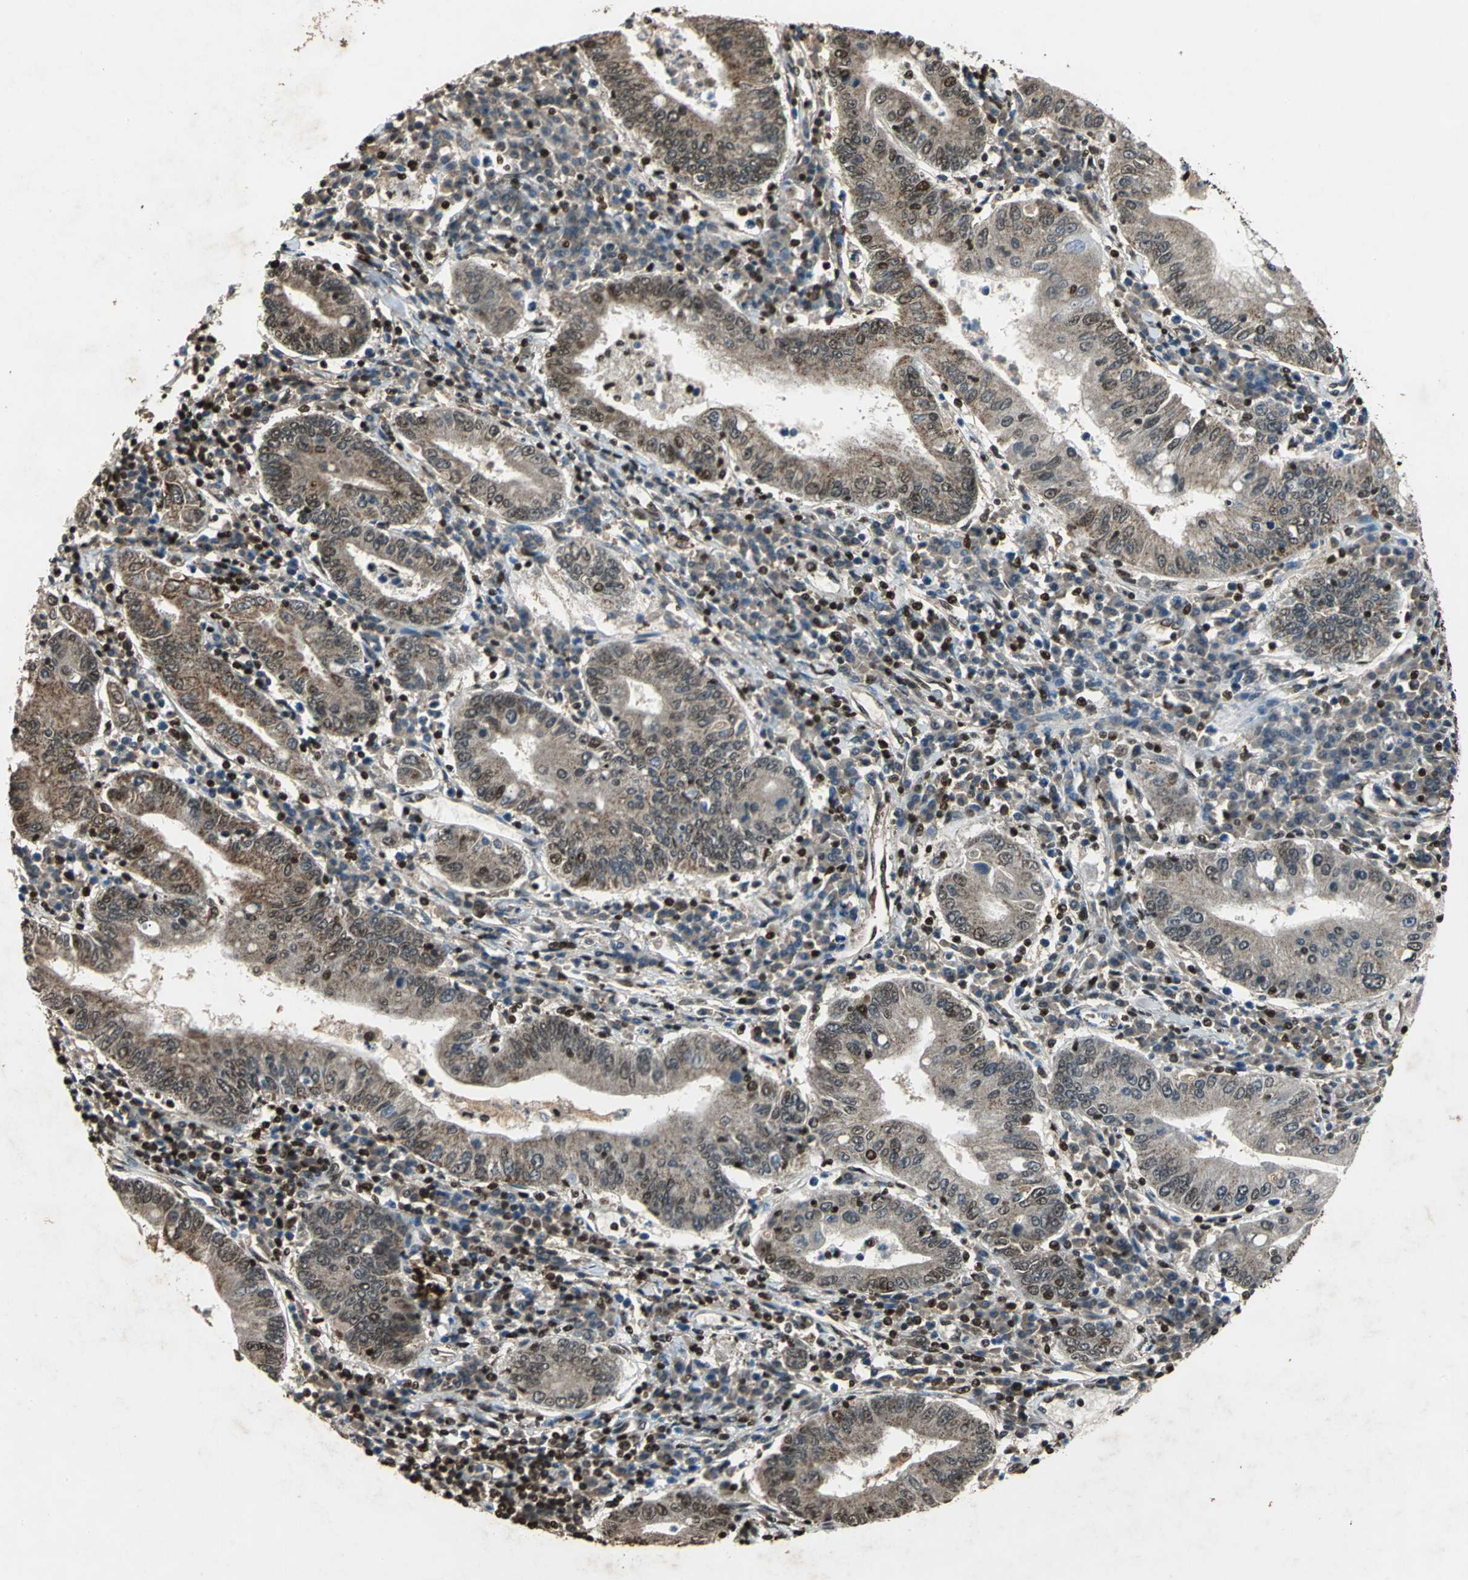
{"staining": {"intensity": "moderate", "quantity": ">75%", "location": "cytoplasmic/membranous,nuclear"}, "tissue": "stomach cancer", "cell_type": "Tumor cells", "image_type": "cancer", "snomed": [{"axis": "morphology", "description": "Normal tissue, NOS"}, {"axis": "morphology", "description": "Adenocarcinoma, NOS"}, {"axis": "topography", "description": "Esophagus"}, {"axis": "topography", "description": "Stomach, upper"}, {"axis": "topography", "description": "Peripheral nerve tissue"}], "caption": "IHC staining of adenocarcinoma (stomach), which exhibits medium levels of moderate cytoplasmic/membranous and nuclear staining in approximately >75% of tumor cells indicating moderate cytoplasmic/membranous and nuclear protein staining. The staining was performed using DAB (3,3'-diaminobenzidine) (brown) for protein detection and nuclei were counterstained in hematoxylin (blue).", "gene": "ANP32A", "patient": {"sex": "male", "age": 62}}